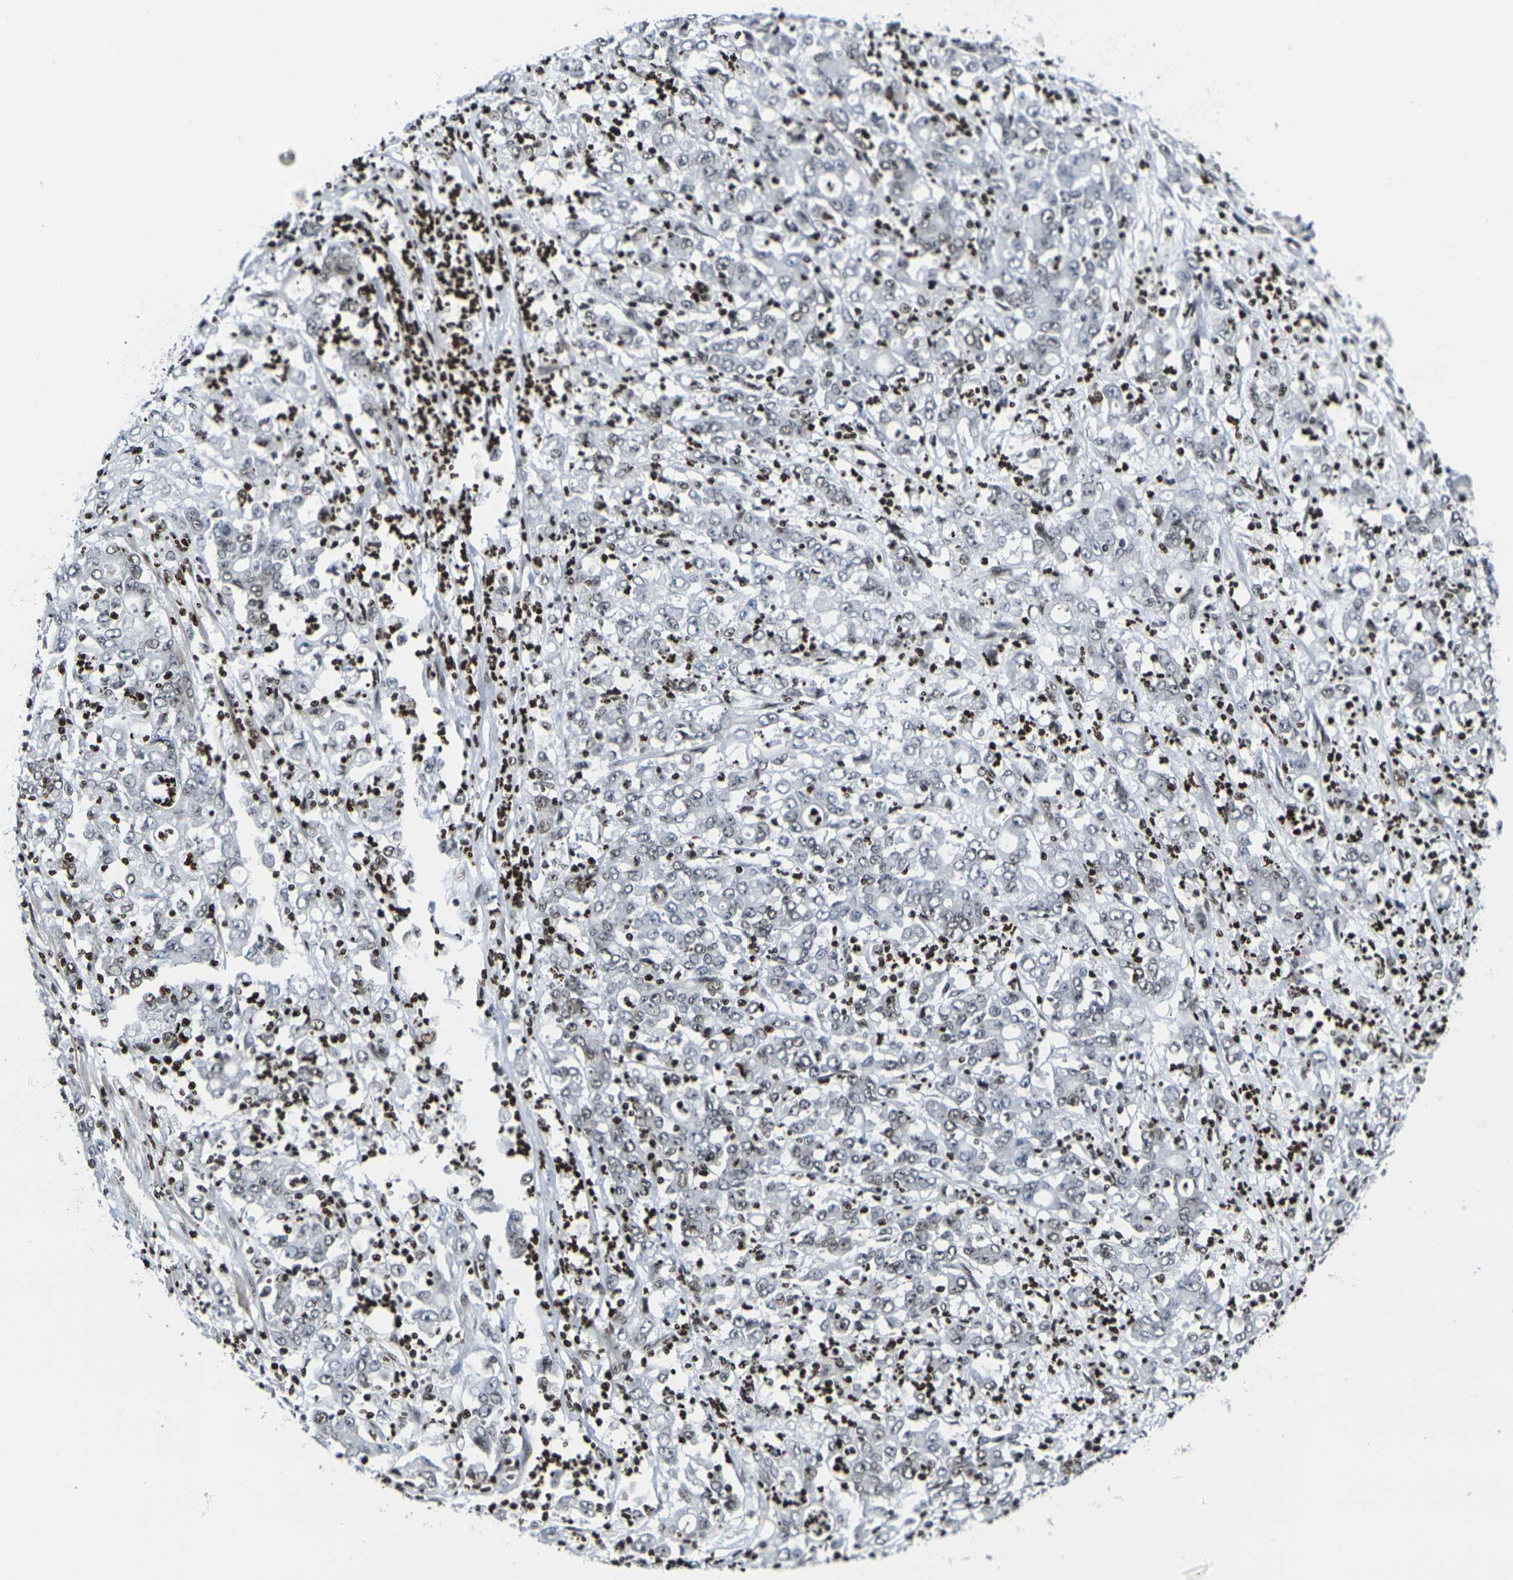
{"staining": {"intensity": "negative", "quantity": "none", "location": "none"}, "tissue": "stomach cancer", "cell_type": "Tumor cells", "image_type": "cancer", "snomed": [{"axis": "morphology", "description": "Adenocarcinoma, NOS"}, {"axis": "topography", "description": "Stomach, lower"}], "caption": "Immunohistochemistry of human stomach cancer (adenocarcinoma) demonstrates no expression in tumor cells.", "gene": "H1-10", "patient": {"sex": "female", "age": 71}}